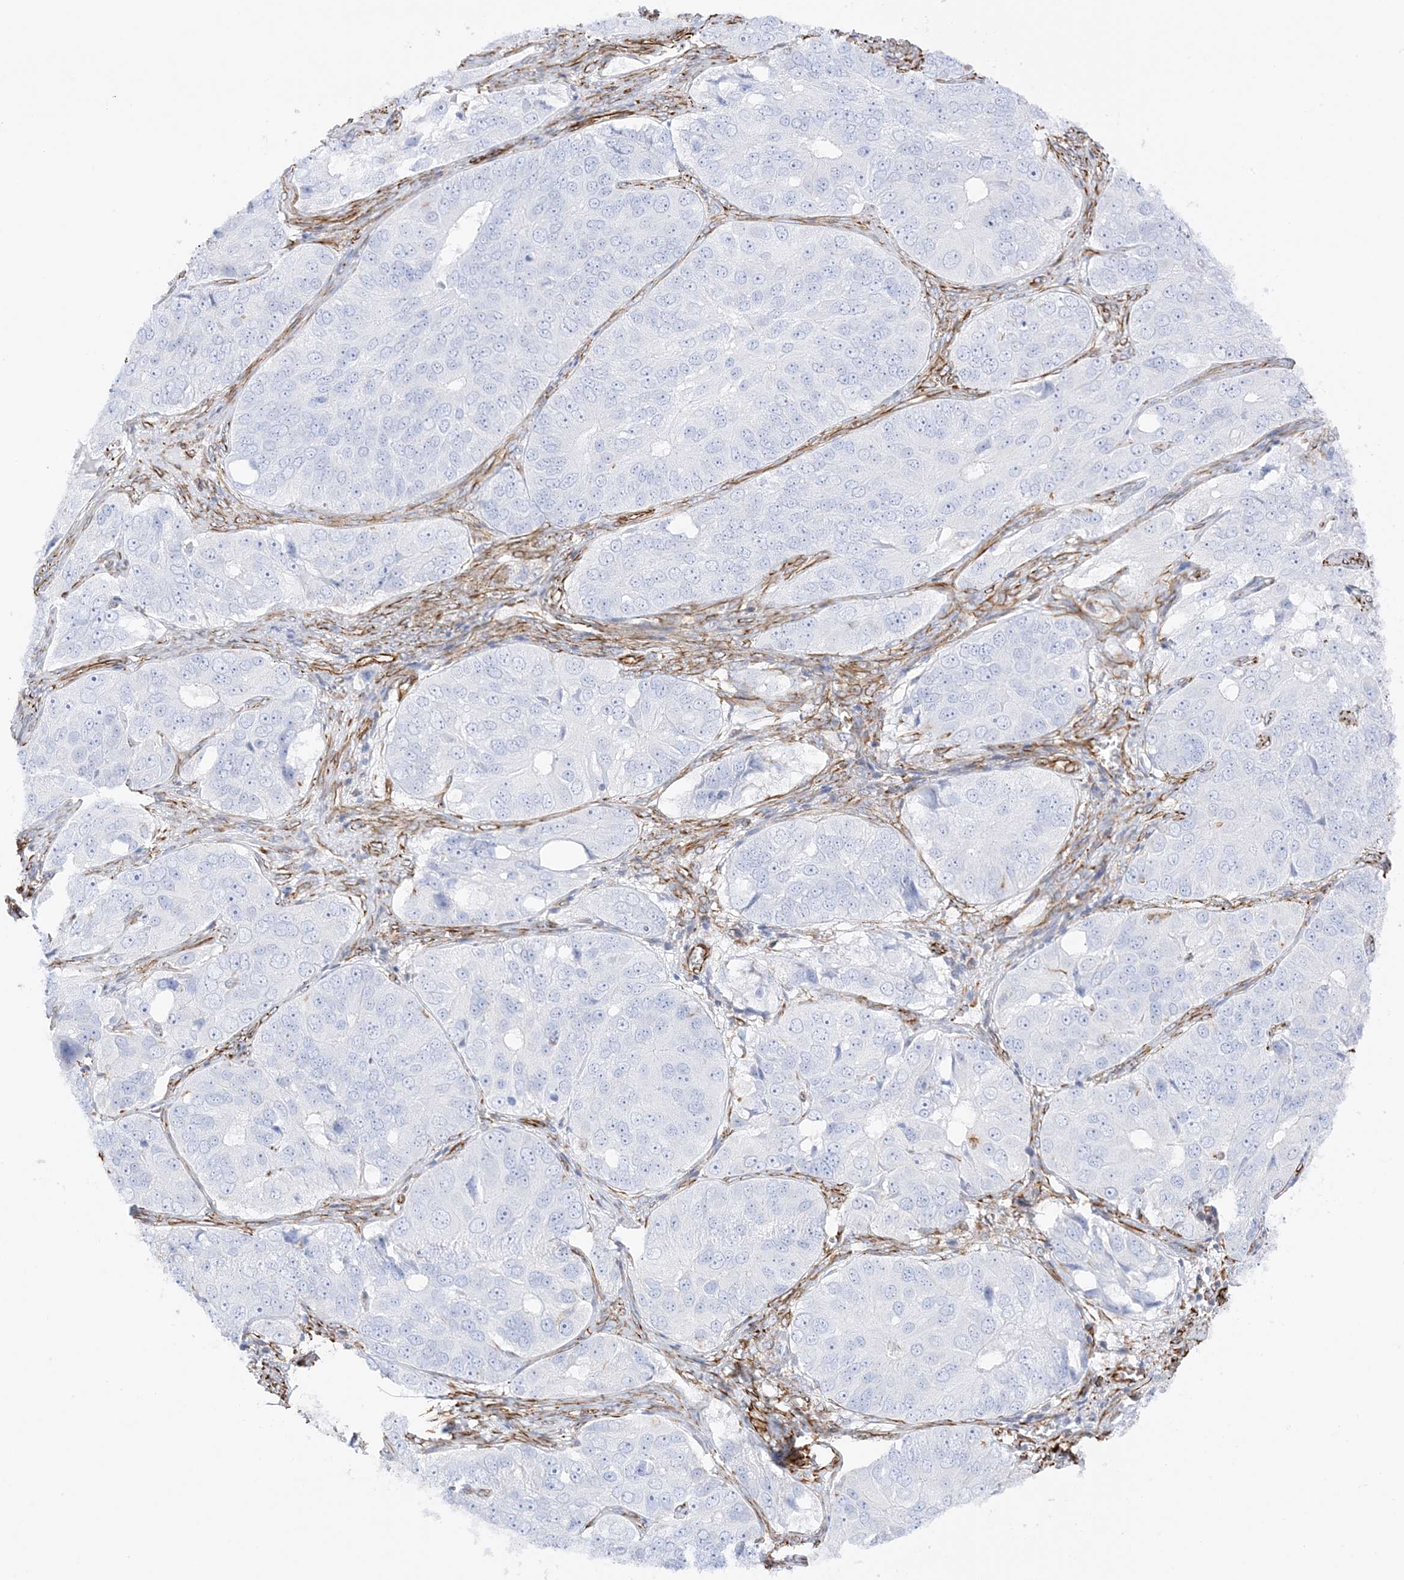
{"staining": {"intensity": "negative", "quantity": "none", "location": "none"}, "tissue": "ovarian cancer", "cell_type": "Tumor cells", "image_type": "cancer", "snomed": [{"axis": "morphology", "description": "Carcinoma, endometroid"}, {"axis": "topography", "description": "Ovary"}], "caption": "Tumor cells show no significant expression in ovarian cancer.", "gene": "PID1", "patient": {"sex": "female", "age": 51}}